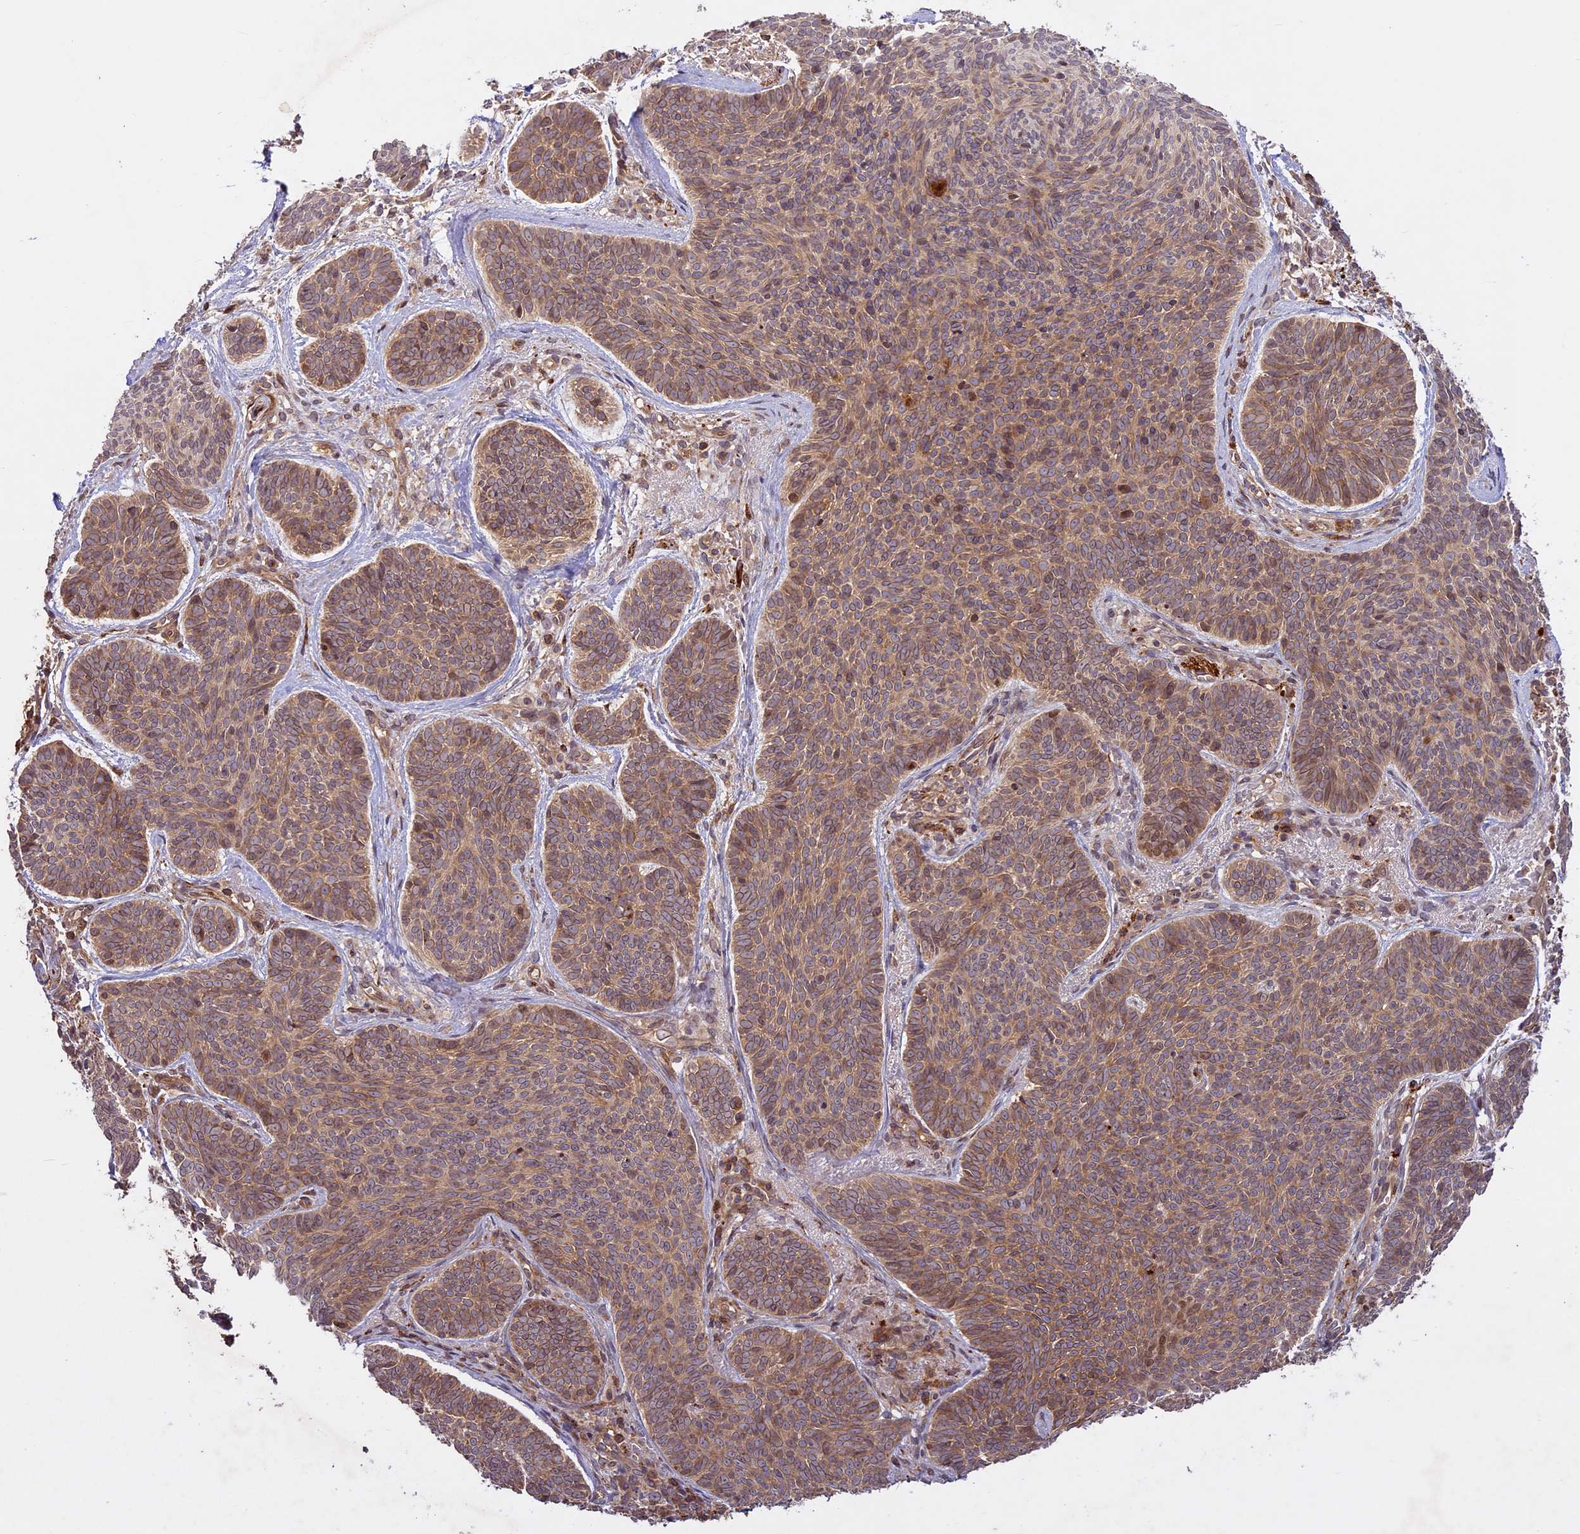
{"staining": {"intensity": "moderate", "quantity": "25%-75%", "location": "cytoplasmic/membranous"}, "tissue": "skin cancer", "cell_type": "Tumor cells", "image_type": "cancer", "snomed": [{"axis": "morphology", "description": "Basal cell carcinoma"}, {"axis": "topography", "description": "Skin"}], "caption": "Immunohistochemical staining of human skin basal cell carcinoma displays medium levels of moderate cytoplasmic/membranous protein positivity in about 25%-75% of tumor cells. The staining is performed using DAB brown chromogen to label protein expression. The nuclei are counter-stained blue using hematoxylin.", "gene": "DGKH", "patient": {"sex": "female", "age": 74}}